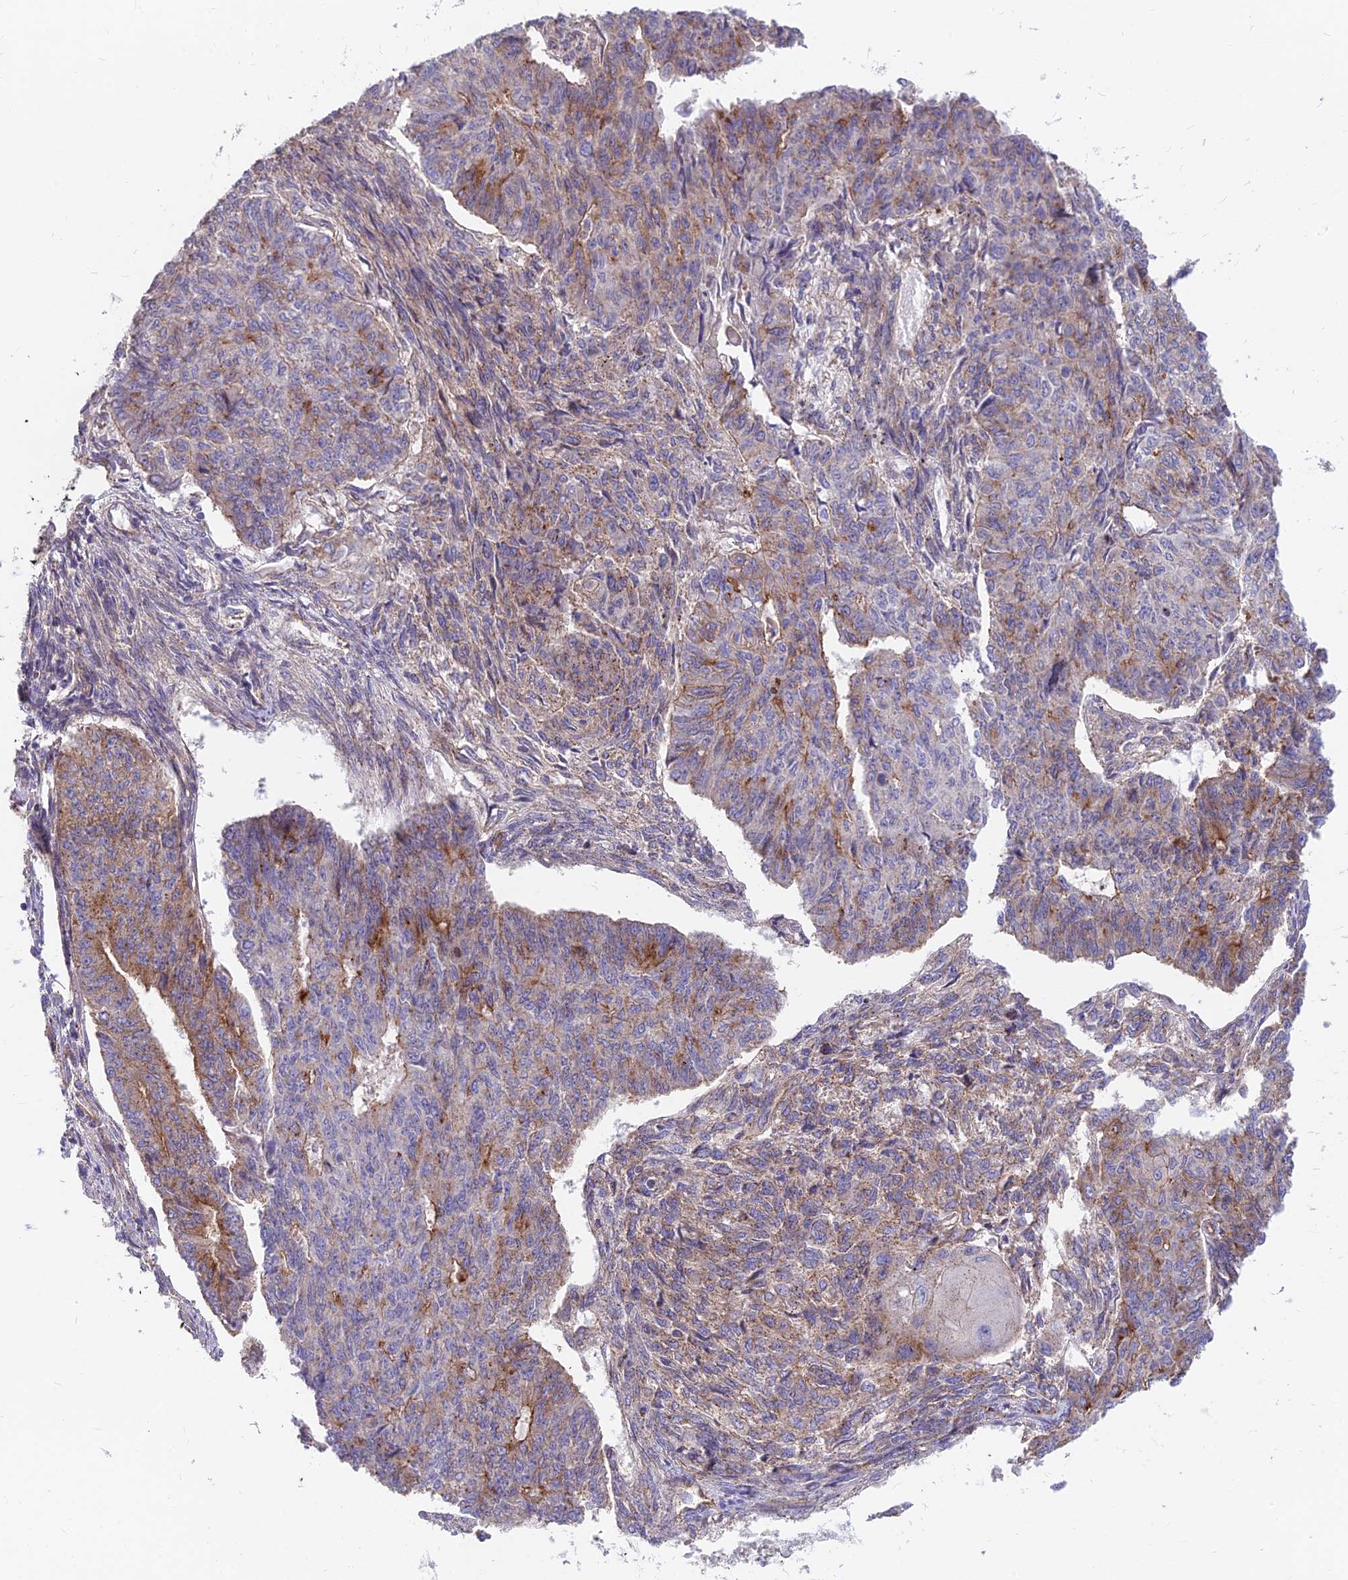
{"staining": {"intensity": "moderate", "quantity": "25%-75%", "location": "cytoplasmic/membranous"}, "tissue": "endometrial cancer", "cell_type": "Tumor cells", "image_type": "cancer", "snomed": [{"axis": "morphology", "description": "Adenocarcinoma, NOS"}, {"axis": "topography", "description": "Endometrium"}], "caption": "Immunohistochemistry (IHC) micrograph of human adenocarcinoma (endometrial) stained for a protein (brown), which shows medium levels of moderate cytoplasmic/membranous staining in approximately 25%-75% of tumor cells.", "gene": "FRMPD1", "patient": {"sex": "female", "age": 32}}